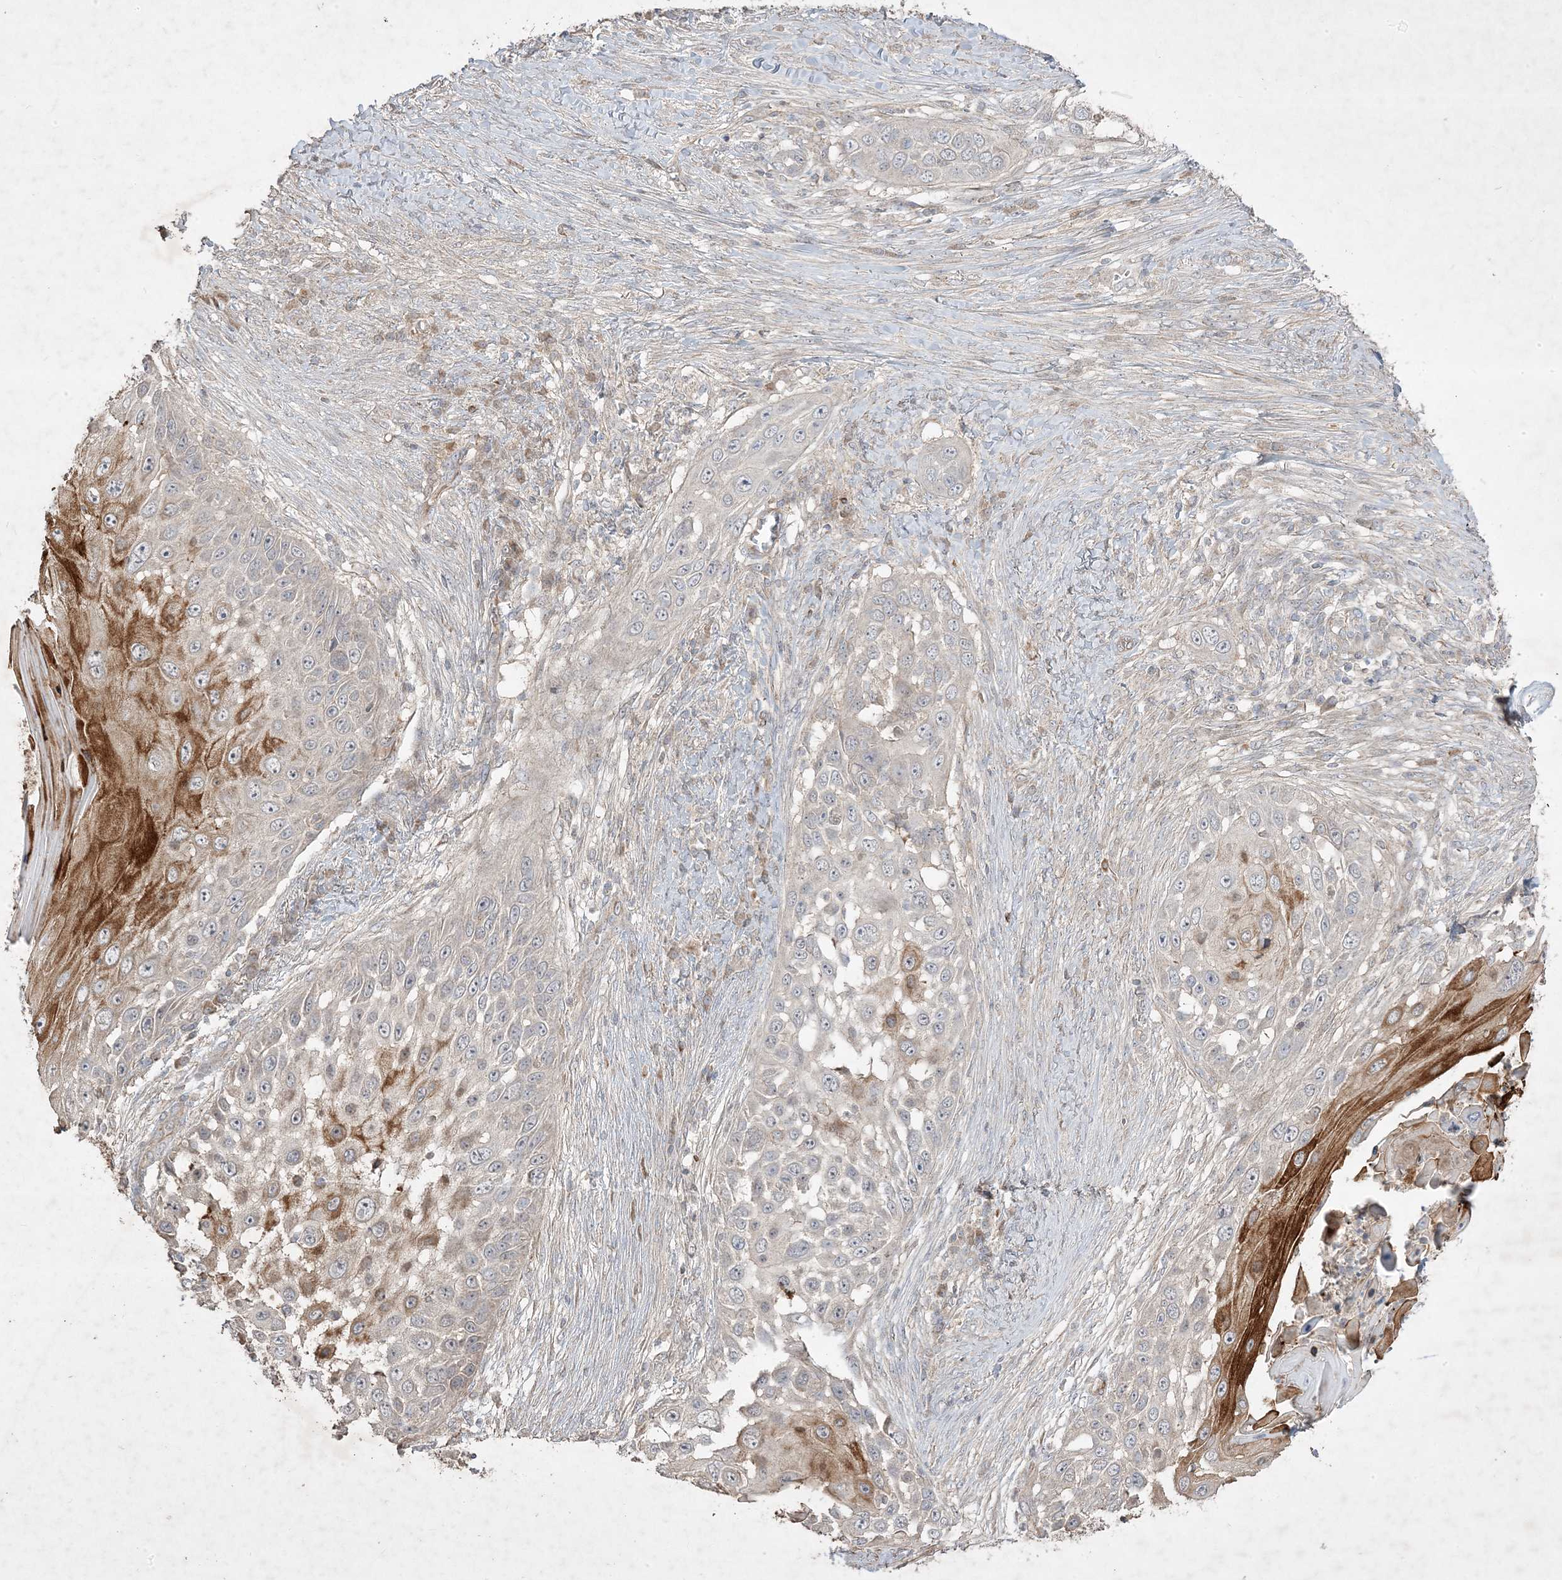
{"staining": {"intensity": "moderate", "quantity": "<25%", "location": "cytoplasmic/membranous"}, "tissue": "skin cancer", "cell_type": "Tumor cells", "image_type": "cancer", "snomed": [{"axis": "morphology", "description": "Squamous cell carcinoma, NOS"}, {"axis": "topography", "description": "Skin"}], "caption": "The photomicrograph demonstrates staining of squamous cell carcinoma (skin), revealing moderate cytoplasmic/membranous protein expression (brown color) within tumor cells.", "gene": "RGL4", "patient": {"sex": "female", "age": 44}}